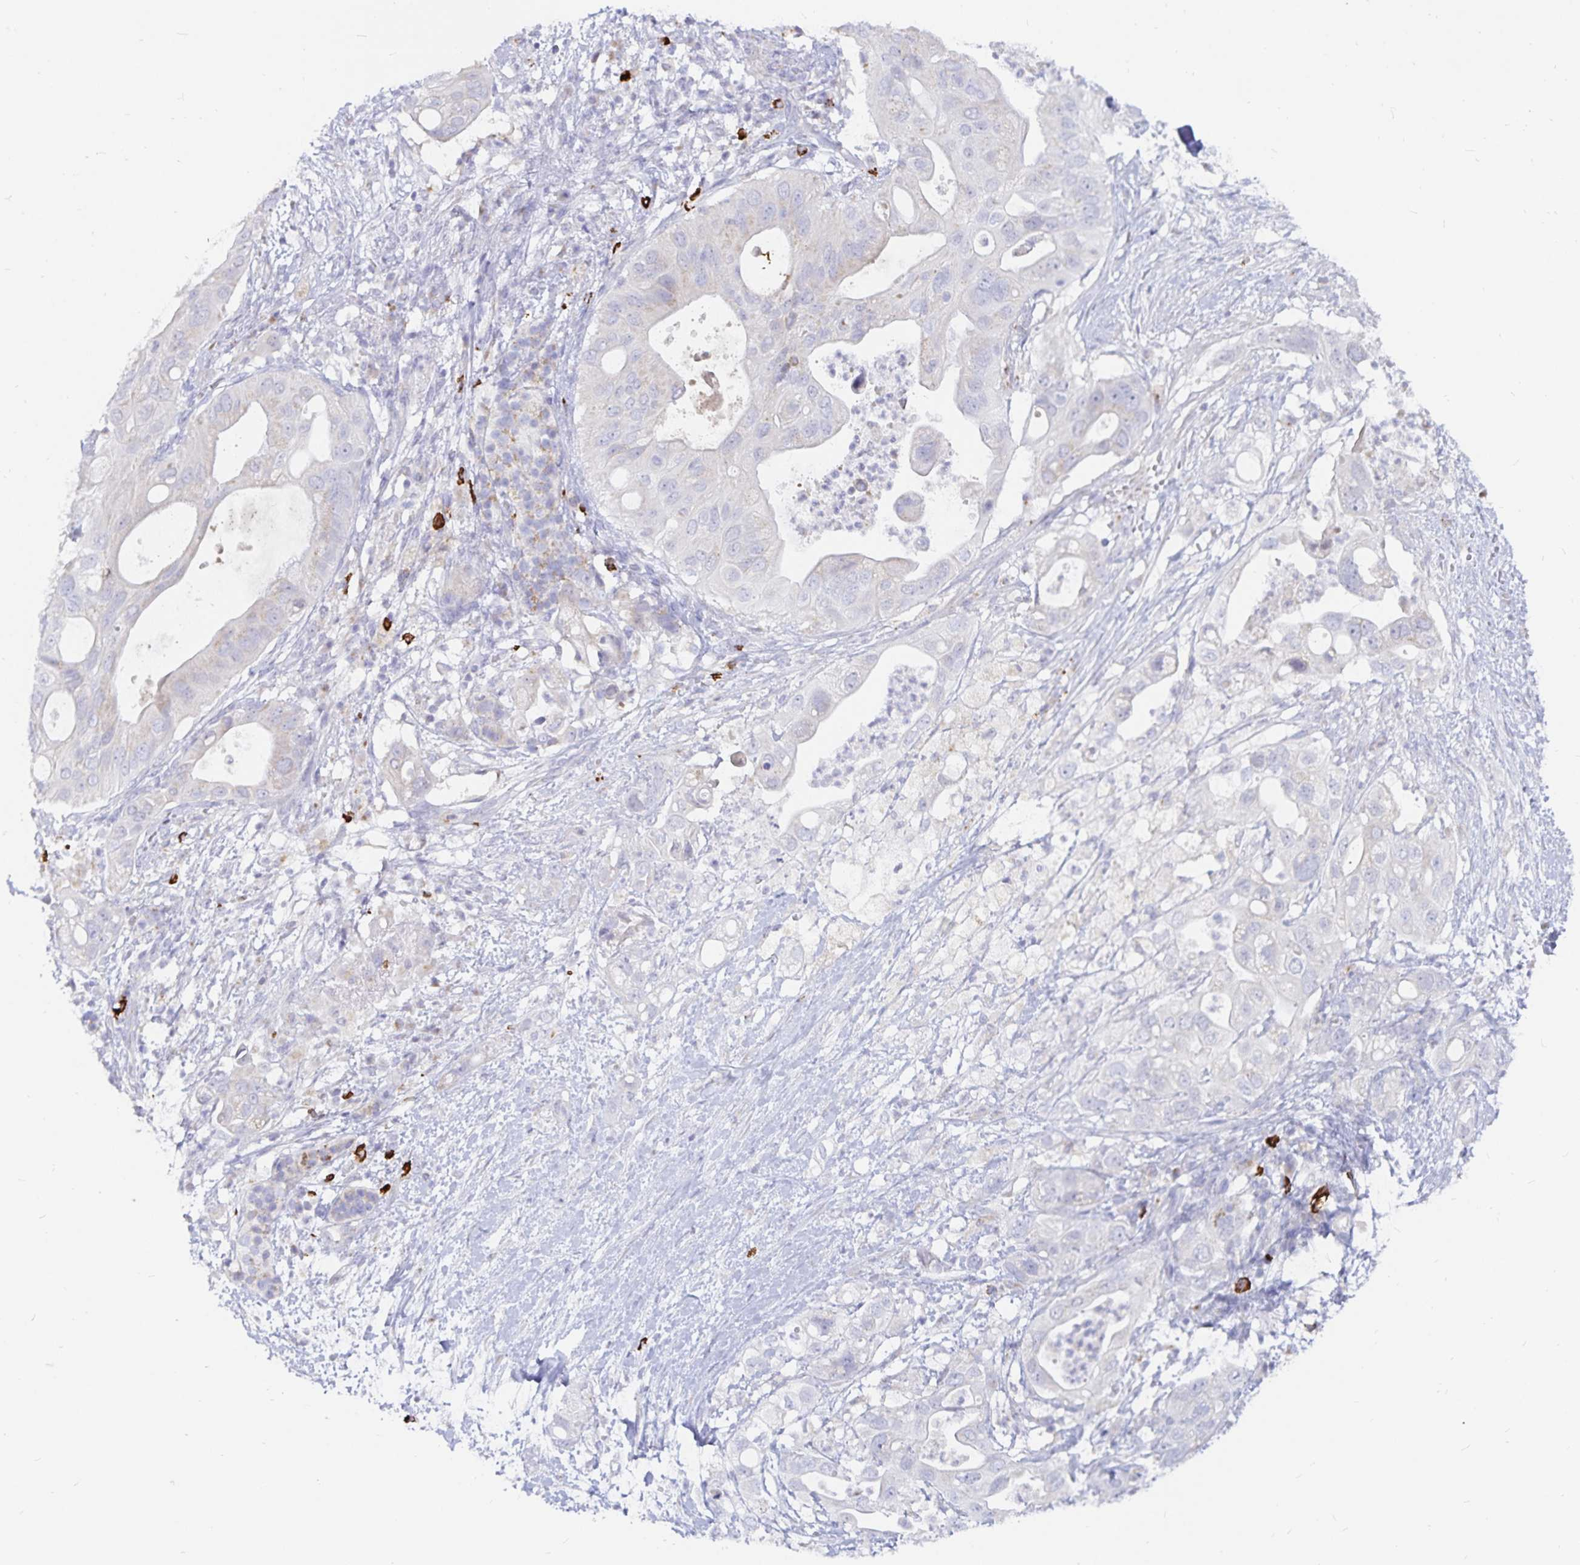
{"staining": {"intensity": "negative", "quantity": "none", "location": "none"}, "tissue": "pancreatic cancer", "cell_type": "Tumor cells", "image_type": "cancer", "snomed": [{"axis": "morphology", "description": "Adenocarcinoma, NOS"}, {"axis": "topography", "description": "Pancreas"}], "caption": "DAB immunohistochemical staining of pancreatic cancer (adenocarcinoma) displays no significant expression in tumor cells.", "gene": "PKHD1", "patient": {"sex": "female", "age": 72}}